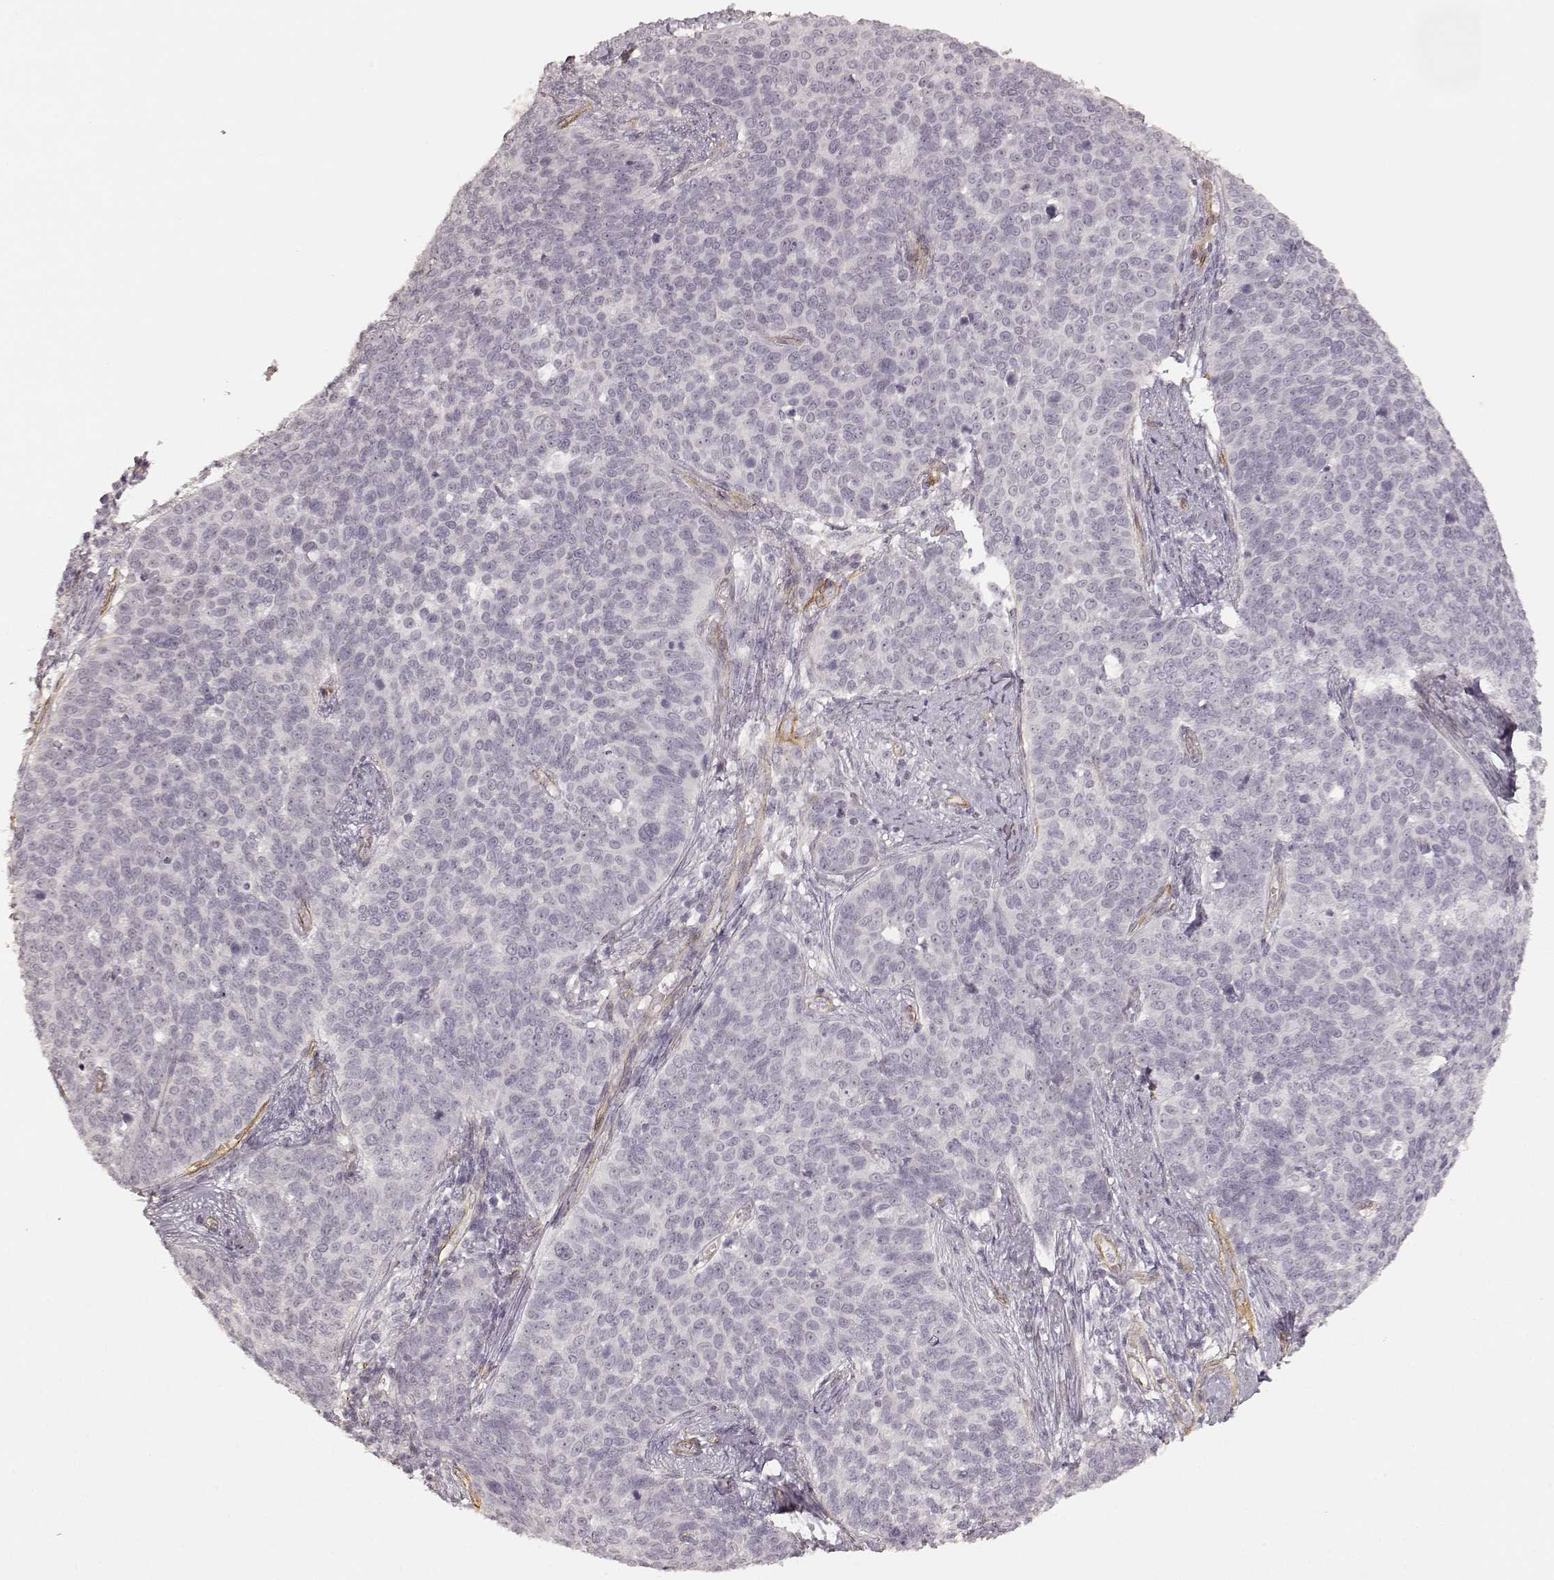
{"staining": {"intensity": "negative", "quantity": "none", "location": "none"}, "tissue": "cervical cancer", "cell_type": "Tumor cells", "image_type": "cancer", "snomed": [{"axis": "morphology", "description": "Squamous cell carcinoma, NOS"}, {"axis": "topography", "description": "Cervix"}], "caption": "Image shows no significant protein staining in tumor cells of squamous cell carcinoma (cervical).", "gene": "LAMA4", "patient": {"sex": "female", "age": 39}}